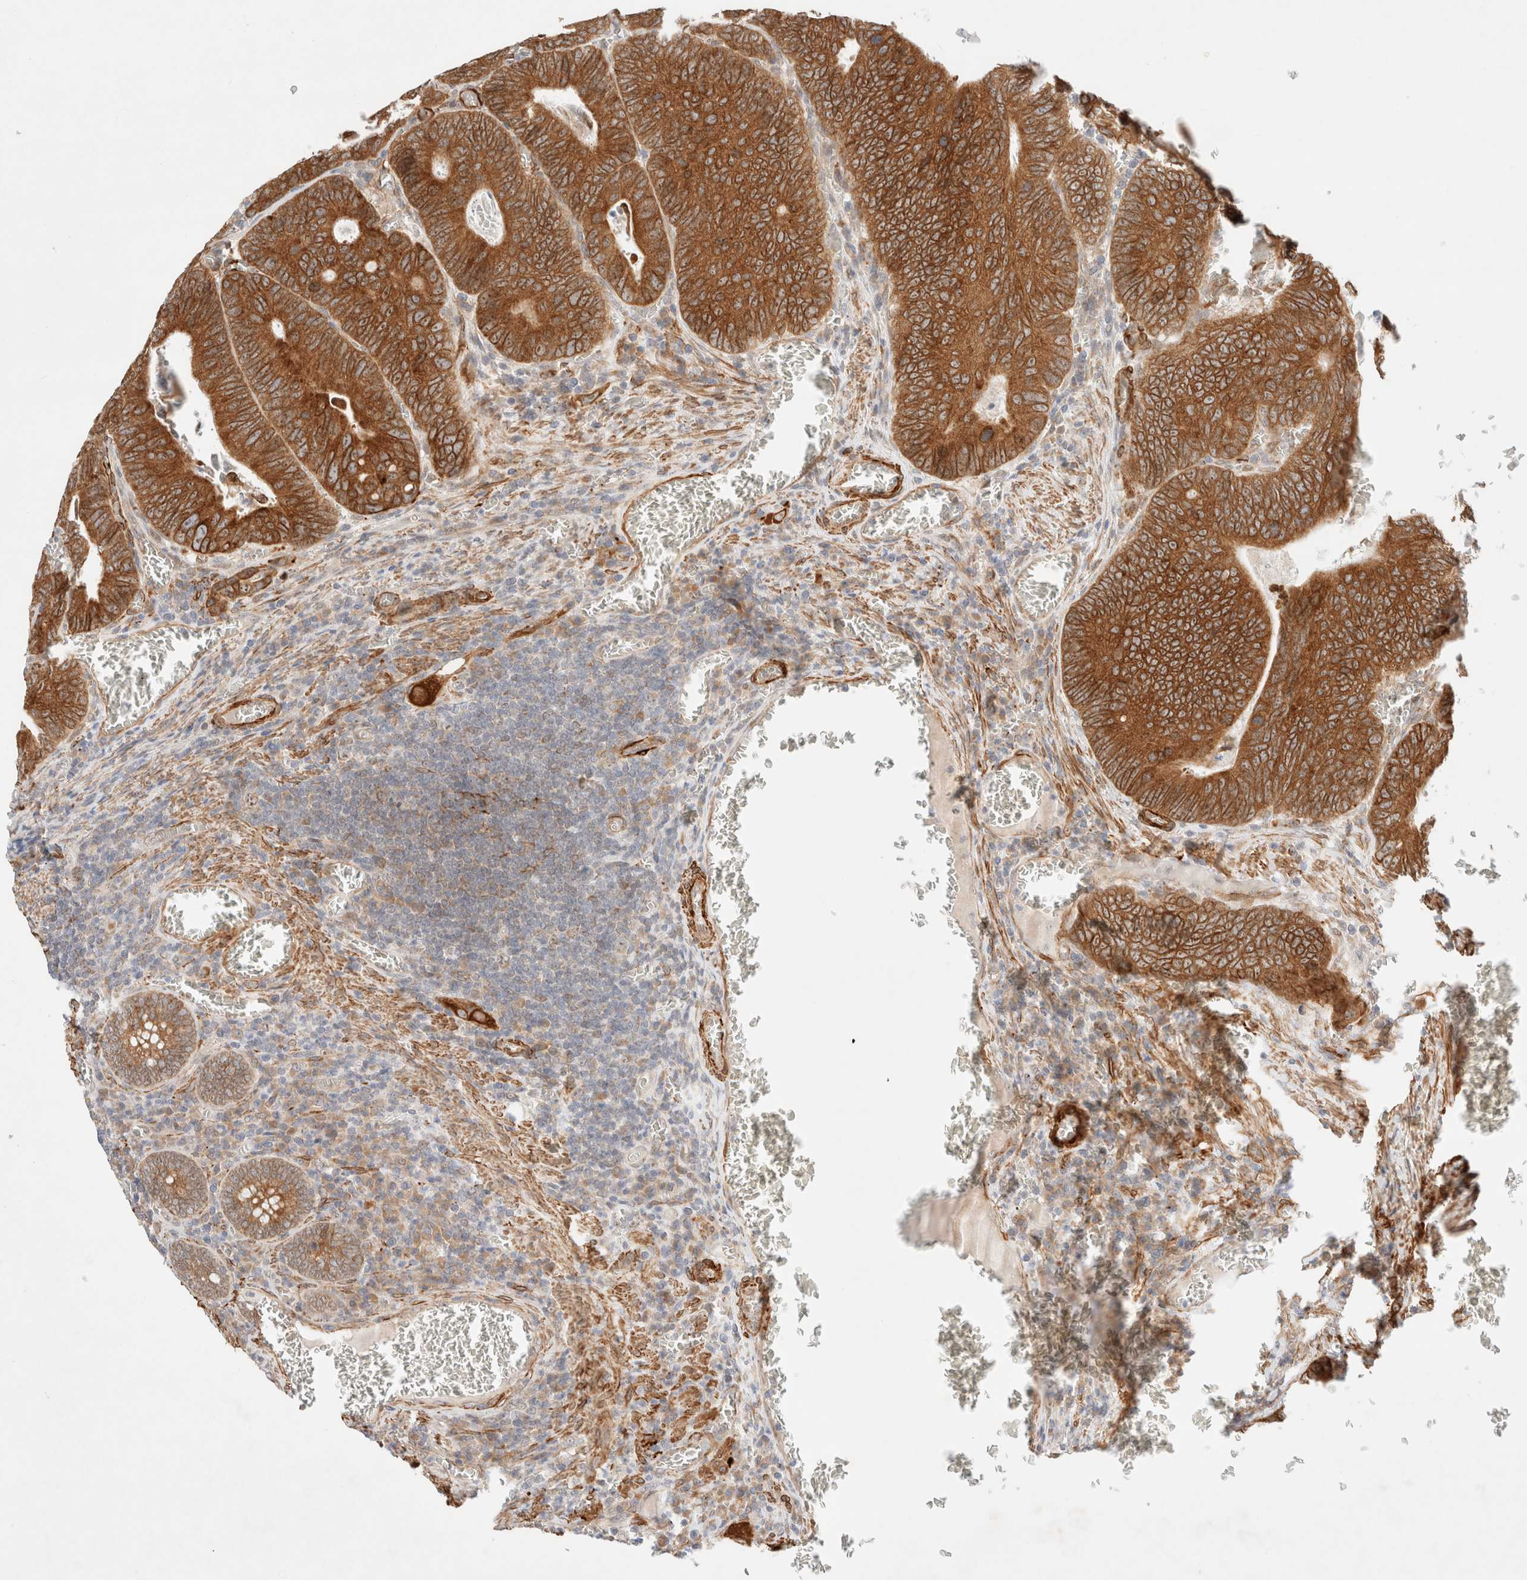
{"staining": {"intensity": "strong", "quantity": ">75%", "location": "cytoplasmic/membranous,nuclear"}, "tissue": "colorectal cancer", "cell_type": "Tumor cells", "image_type": "cancer", "snomed": [{"axis": "morphology", "description": "Inflammation, NOS"}, {"axis": "morphology", "description": "Adenocarcinoma, NOS"}, {"axis": "topography", "description": "Colon"}], "caption": "Strong cytoplasmic/membranous and nuclear protein positivity is present in about >75% of tumor cells in adenocarcinoma (colorectal).", "gene": "RRP15", "patient": {"sex": "male", "age": 72}}